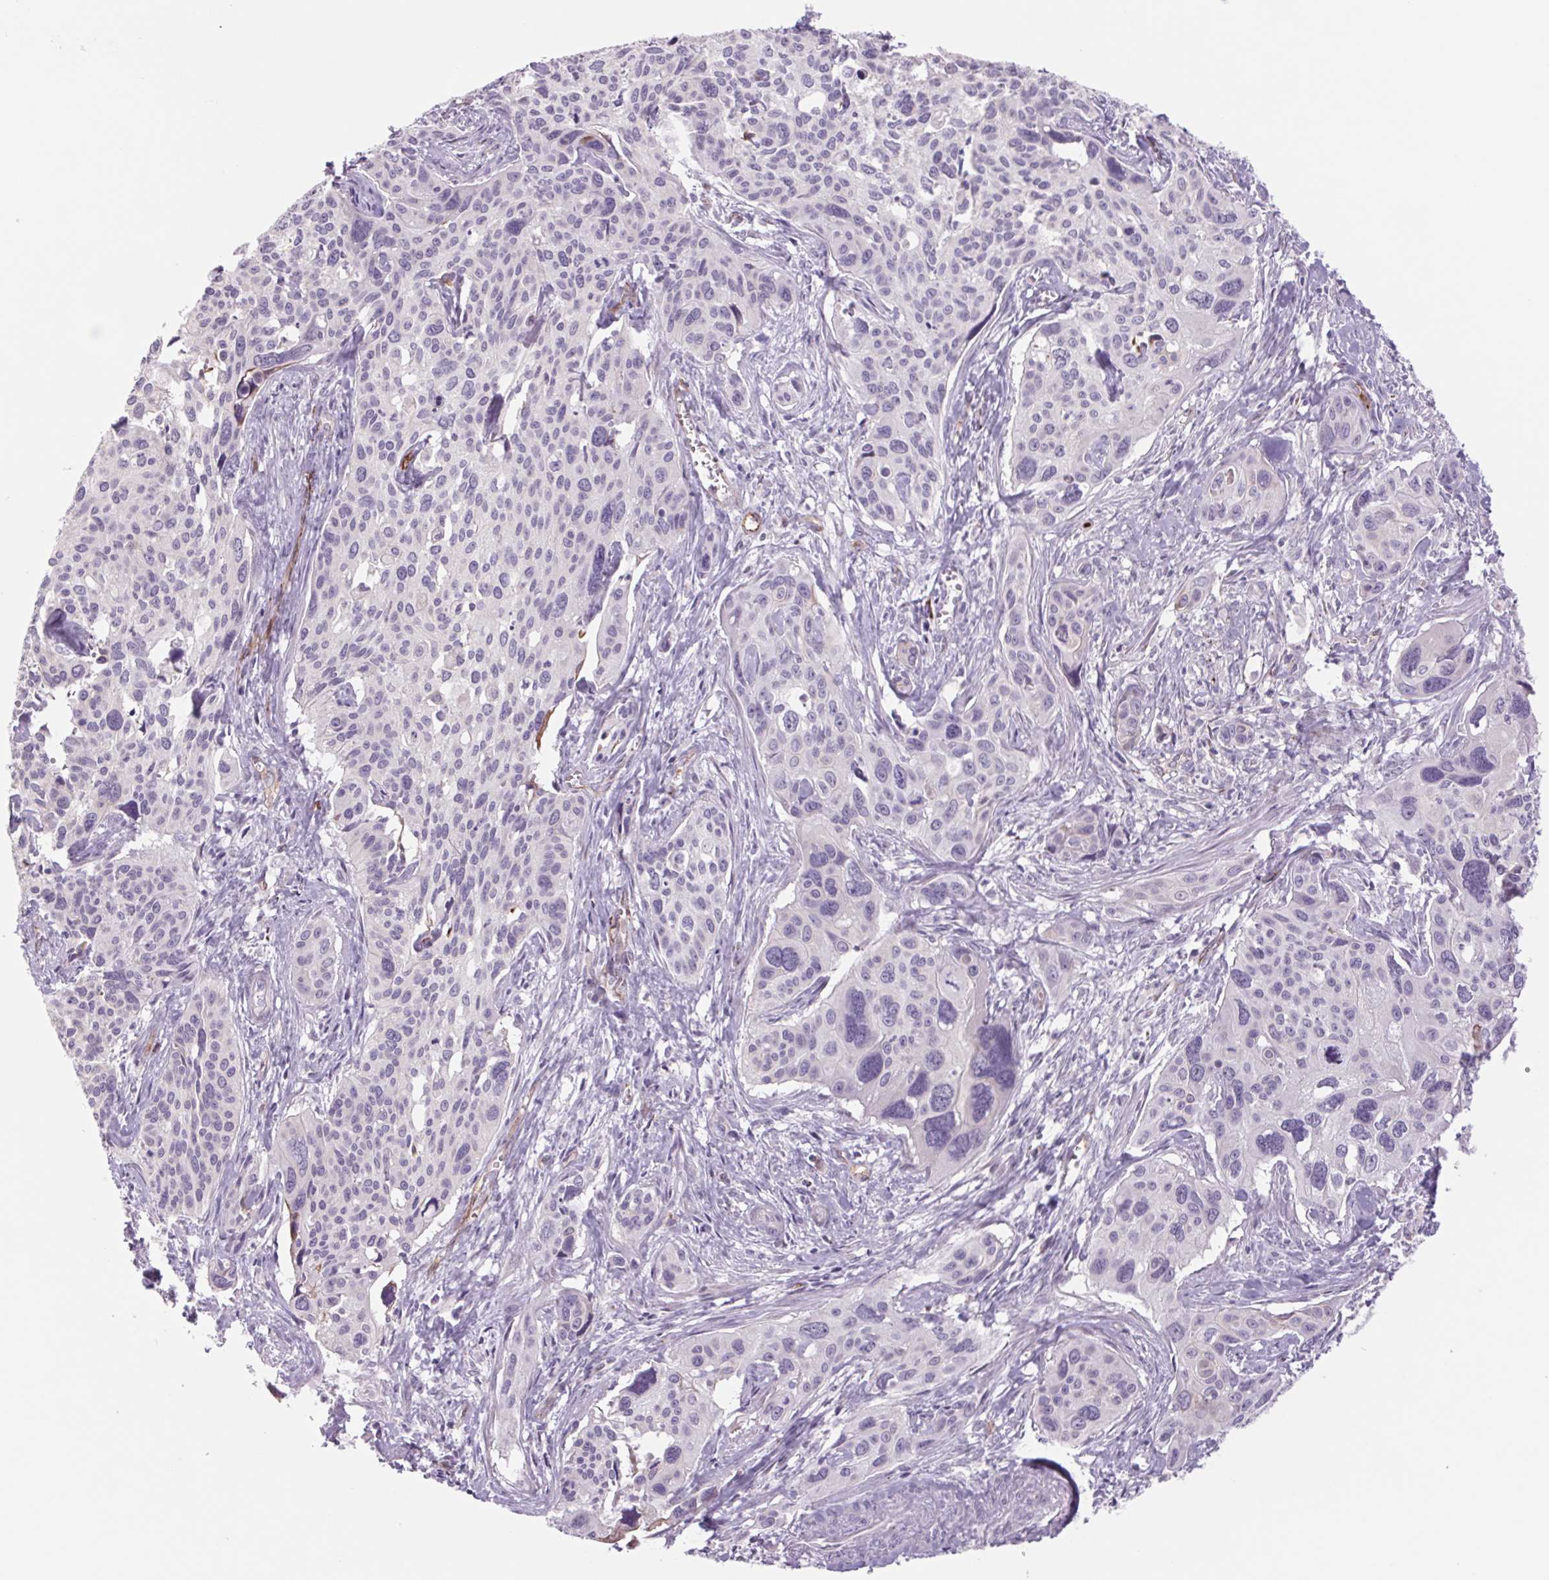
{"staining": {"intensity": "negative", "quantity": "none", "location": "none"}, "tissue": "cervical cancer", "cell_type": "Tumor cells", "image_type": "cancer", "snomed": [{"axis": "morphology", "description": "Squamous cell carcinoma, NOS"}, {"axis": "topography", "description": "Cervix"}], "caption": "IHC micrograph of human cervical cancer (squamous cell carcinoma) stained for a protein (brown), which reveals no positivity in tumor cells.", "gene": "MS4A13", "patient": {"sex": "female", "age": 31}}